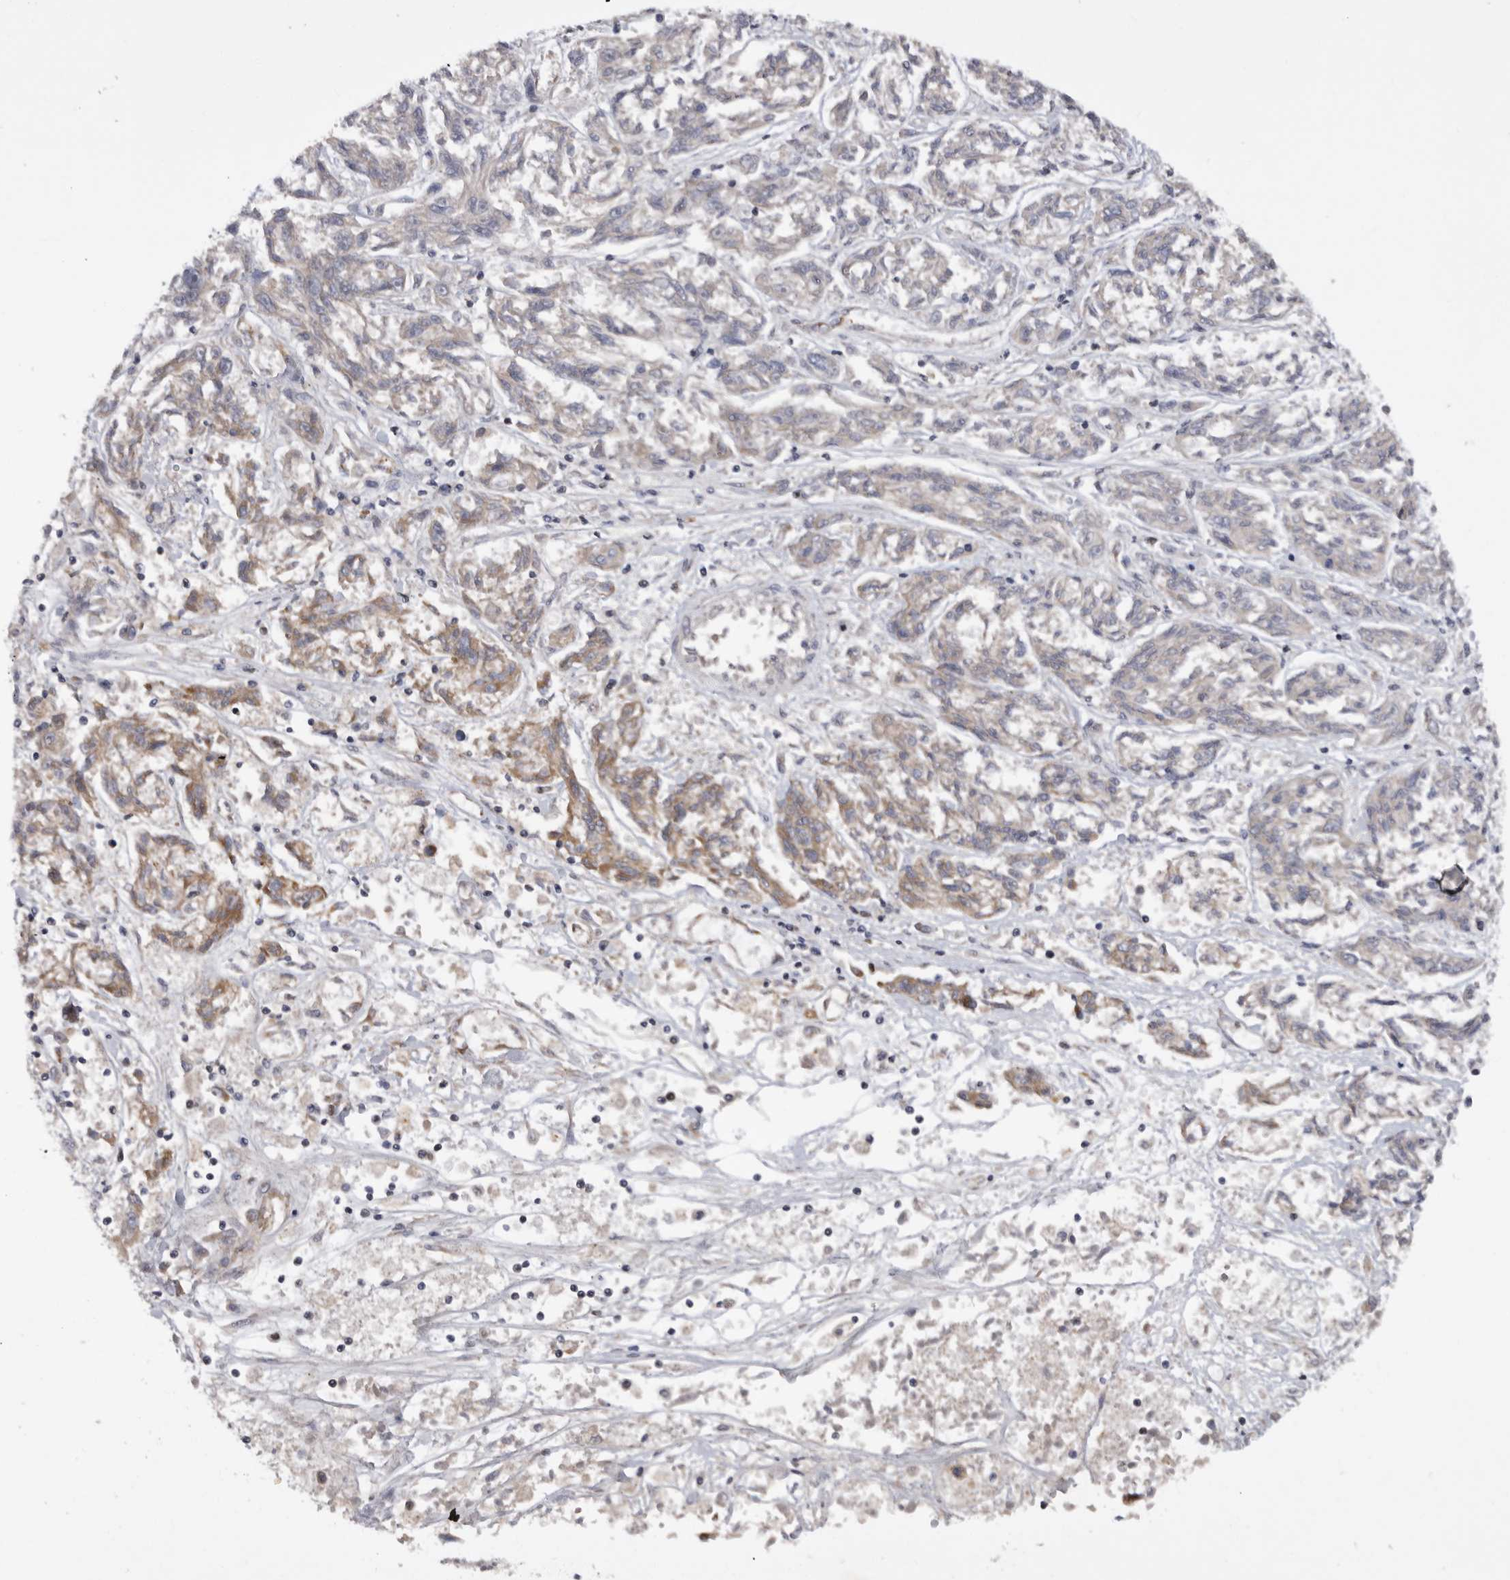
{"staining": {"intensity": "negative", "quantity": "none", "location": "none"}, "tissue": "melanoma", "cell_type": "Tumor cells", "image_type": "cancer", "snomed": [{"axis": "morphology", "description": "Malignant melanoma, NOS"}, {"axis": "topography", "description": "Skin"}], "caption": "A high-resolution micrograph shows immunohistochemistry staining of melanoma, which displays no significant positivity in tumor cells.", "gene": "PPP1R8", "patient": {"sex": "male", "age": 53}}